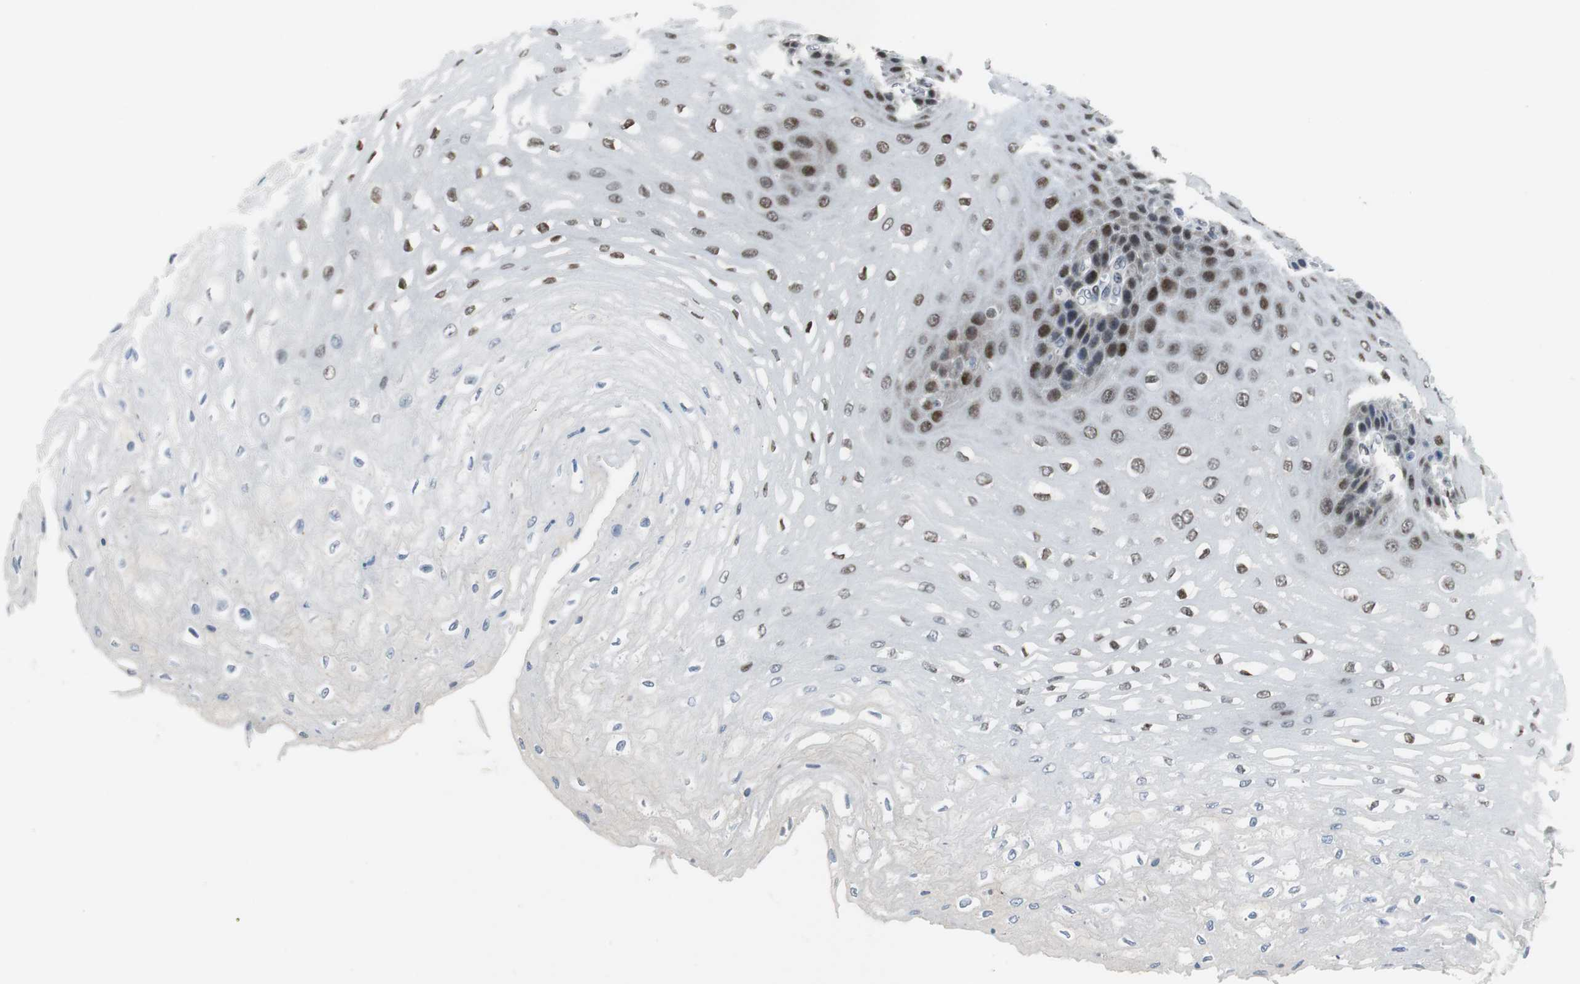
{"staining": {"intensity": "strong", "quantity": "25%-75%", "location": "nuclear"}, "tissue": "esophagus", "cell_type": "Squamous epithelial cells", "image_type": "normal", "snomed": [{"axis": "morphology", "description": "Normal tissue, NOS"}, {"axis": "topography", "description": "Esophagus"}], "caption": "The micrograph exhibits staining of benign esophagus, revealing strong nuclear protein staining (brown color) within squamous epithelial cells.", "gene": "AJUBA", "patient": {"sex": "female", "age": 72}}